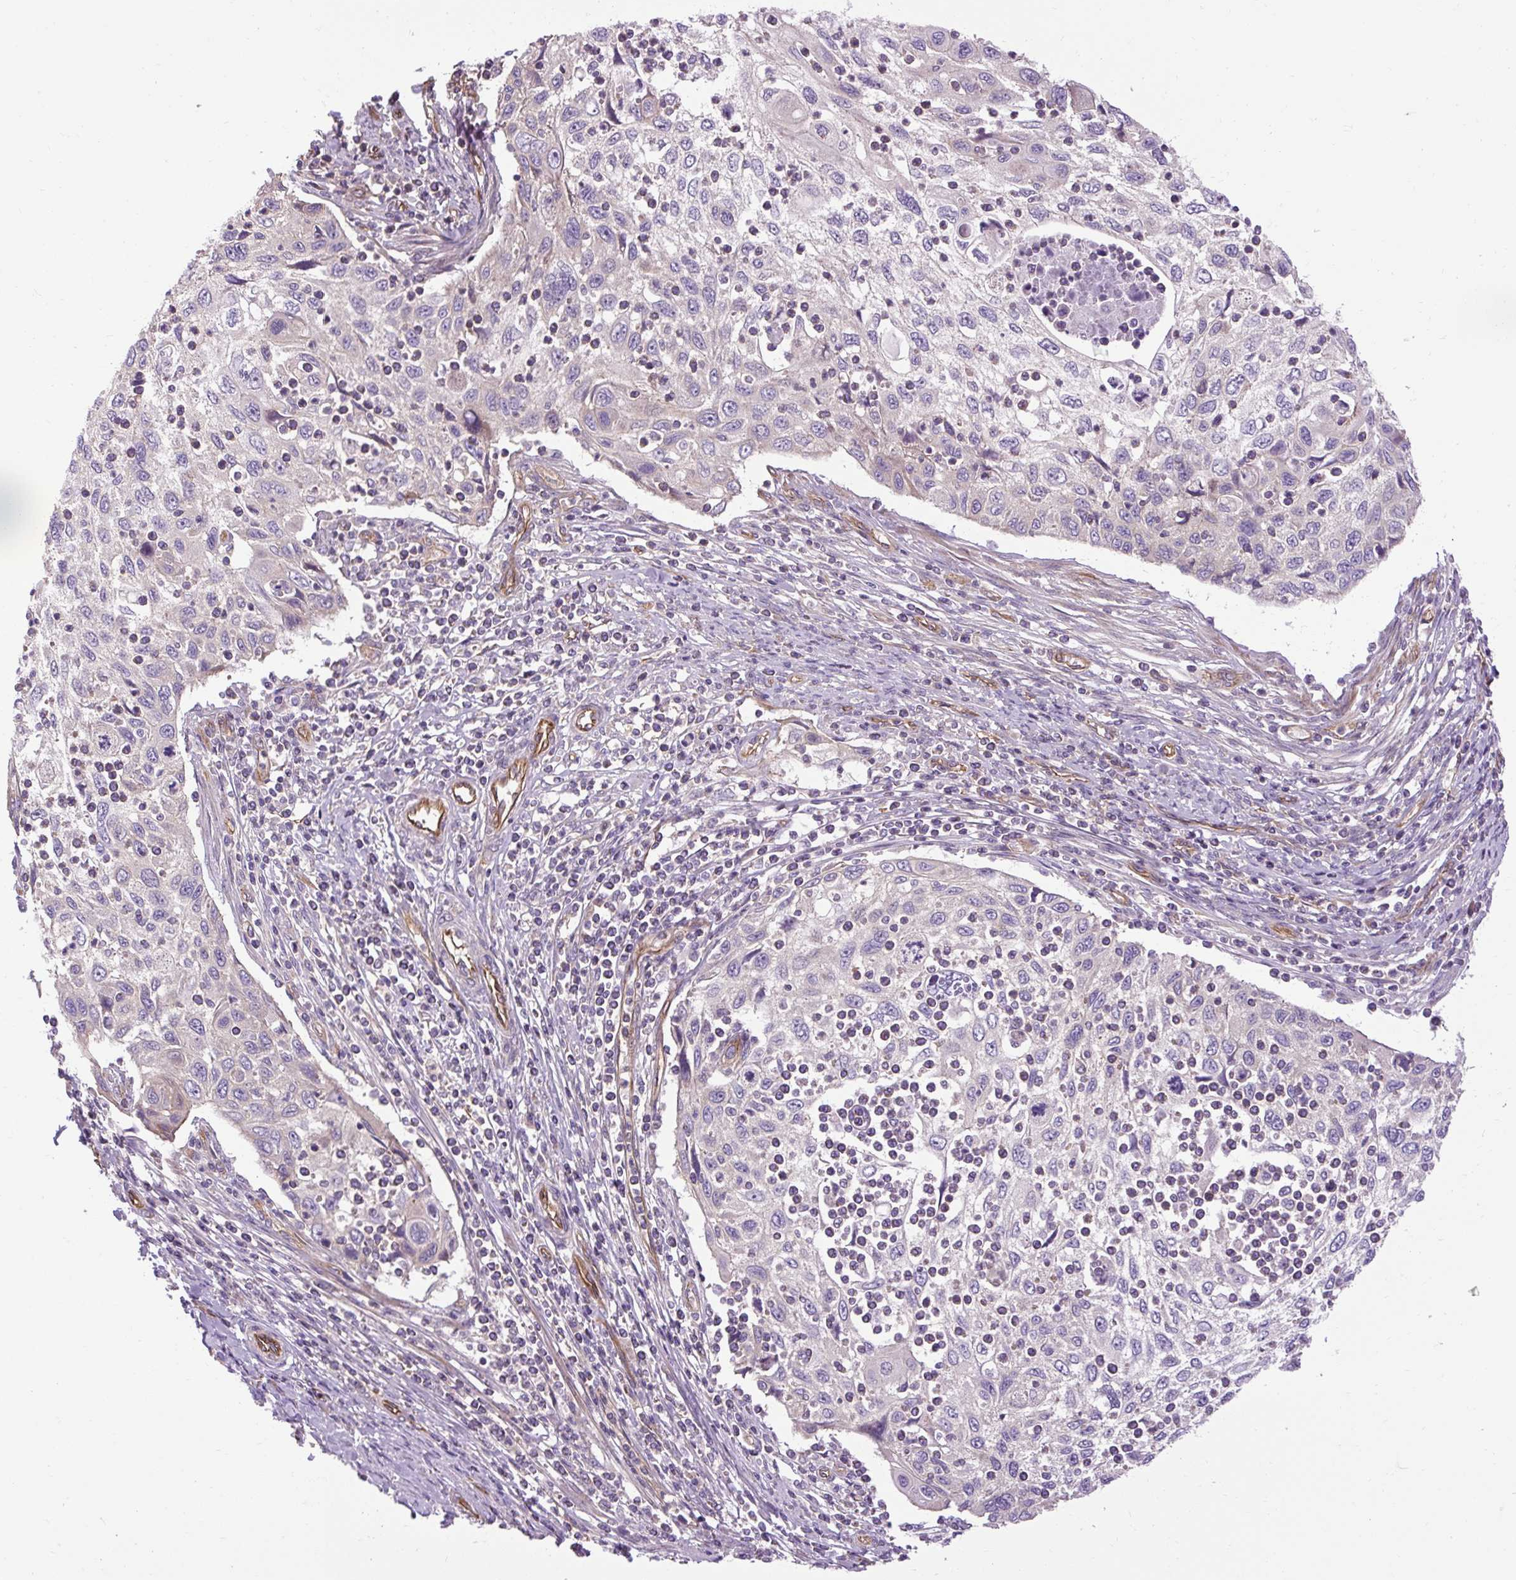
{"staining": {"intensity": "negative", "quantity": "none", "location": "none"}, "tissue": "cervical cancer", "cell_type": "Tumor cells", "image_type": "cancer", "snomed": [{"axis": "morphology", "description": "Squamous cell carcinoma, NOS"}, {"axis": "topography", "description": "Cervix"}], "caption": "Cervical cancer was stained to show a protein in brown. There is no significant expression in tumor cells.", "gene": "CCDC93", "patient": {"sex": "female", "age": 70}}